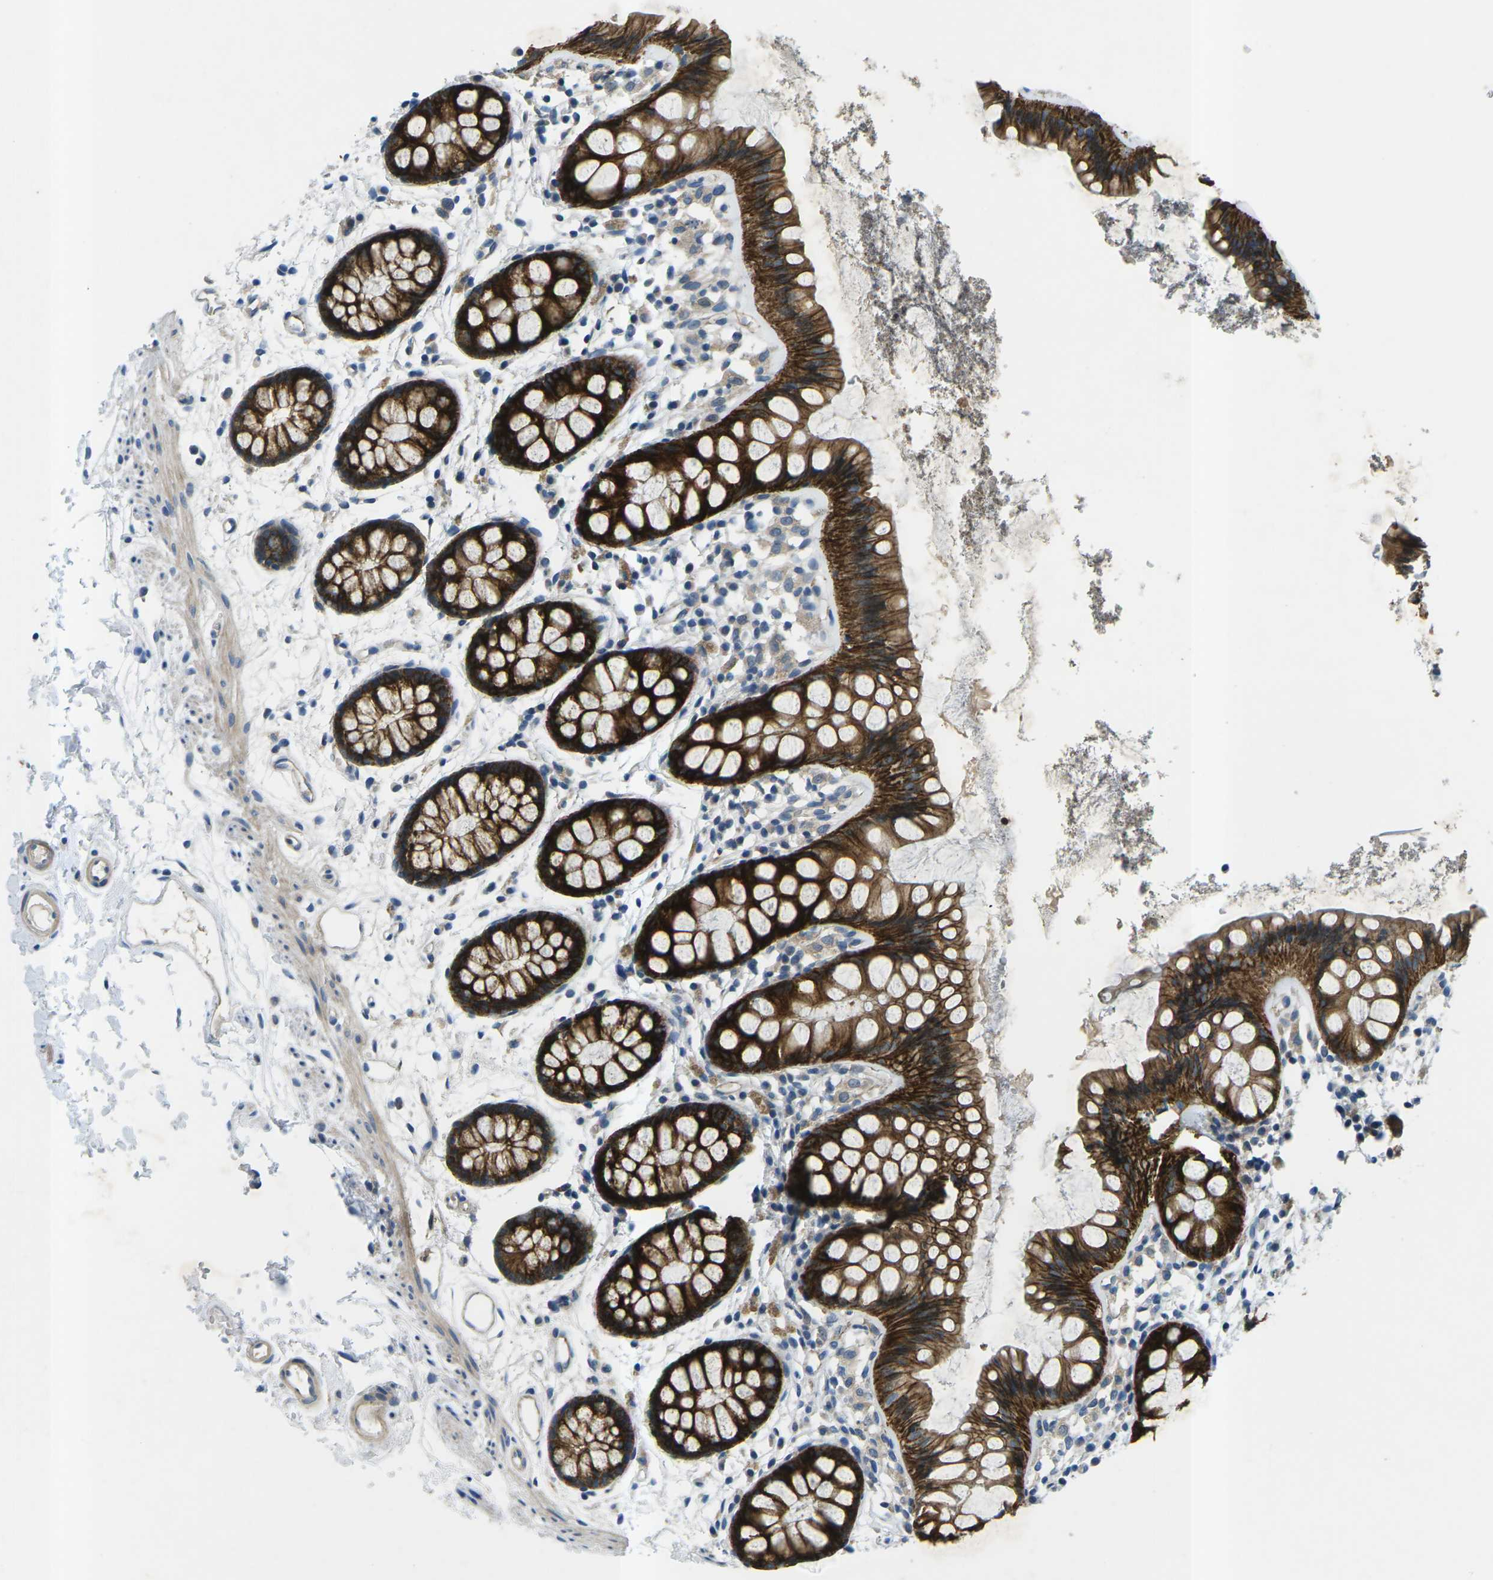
{"staining": {"intensity": "strong", "quantity": ">75%", "location": "cytoplasmic/membranous"}, "tissue": "rectum", "cell_type": "Glandular cells", "image_type": "normal", "snomed": [{"axis": "morphology", "description": "Normal tissue, NOS"}, {"axis": "topography", "description": "Rectum"}], "caption": "IHC of normal rectum displays high levels of strong cytoplasmic/membranous positivity in about >75% of glandular cells. (IHC, brightfield microscopy, high magnification).", "gene": "CTNND1", "patient": {"sex": "female", "age": 66}}